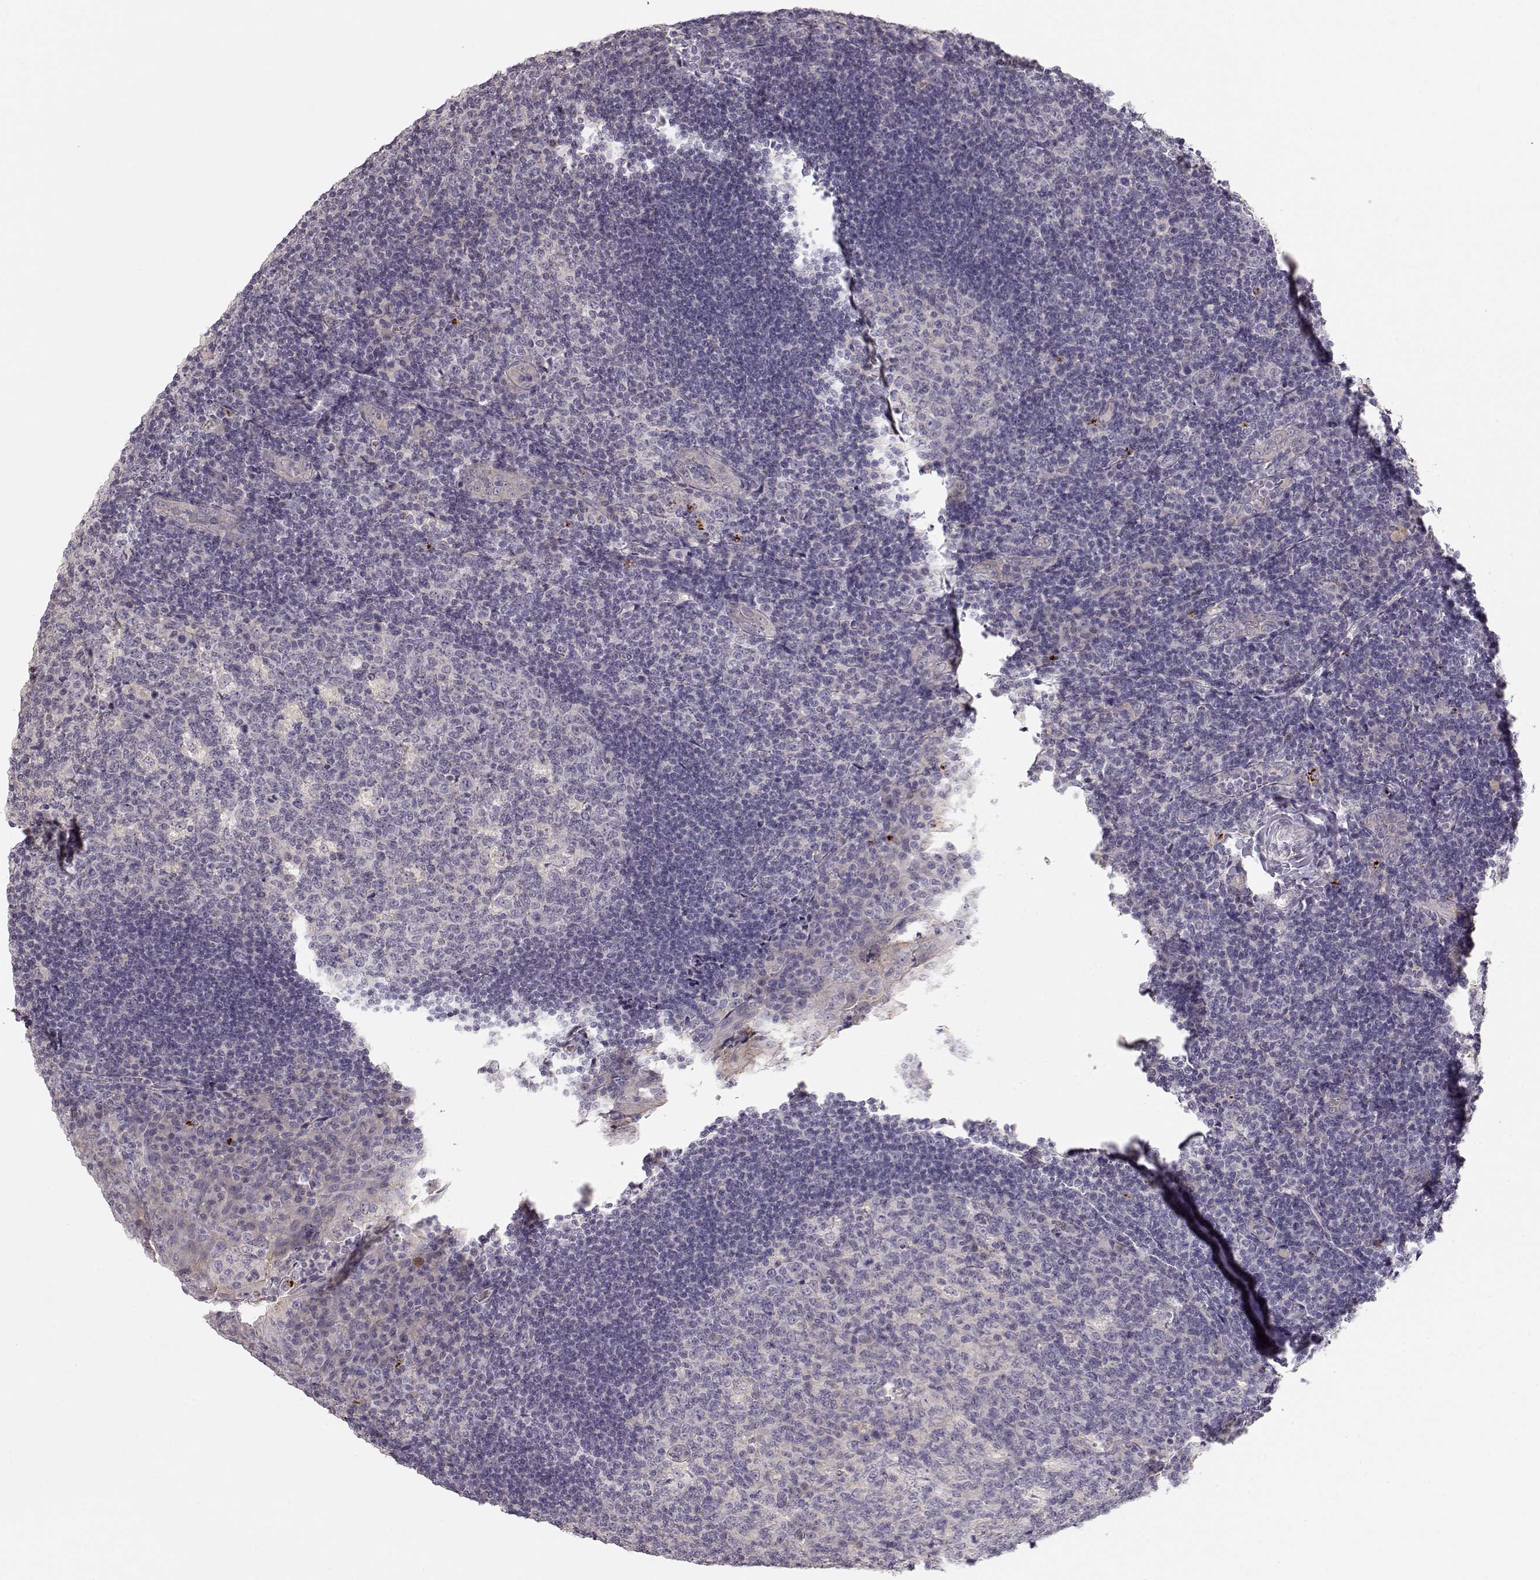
{"staining": {"intensity": "negative", "quantity": "none", "location": "none"}, "tissue": "tonsil", "cell_type": "Germinal center cells", "image_type": "normal", "snomed": [{"axis": "morphology", "description": "Normal tissue, NOS"}, {"axis": "topography", "description": "Tonsil"}], "caption": "DAB immunohistochemical staining of benign tonsil demonstrates no significant staining in germinal center cells.", "gene": "ARHGAP8", "patient": {"sex": "male", "age": 17}}